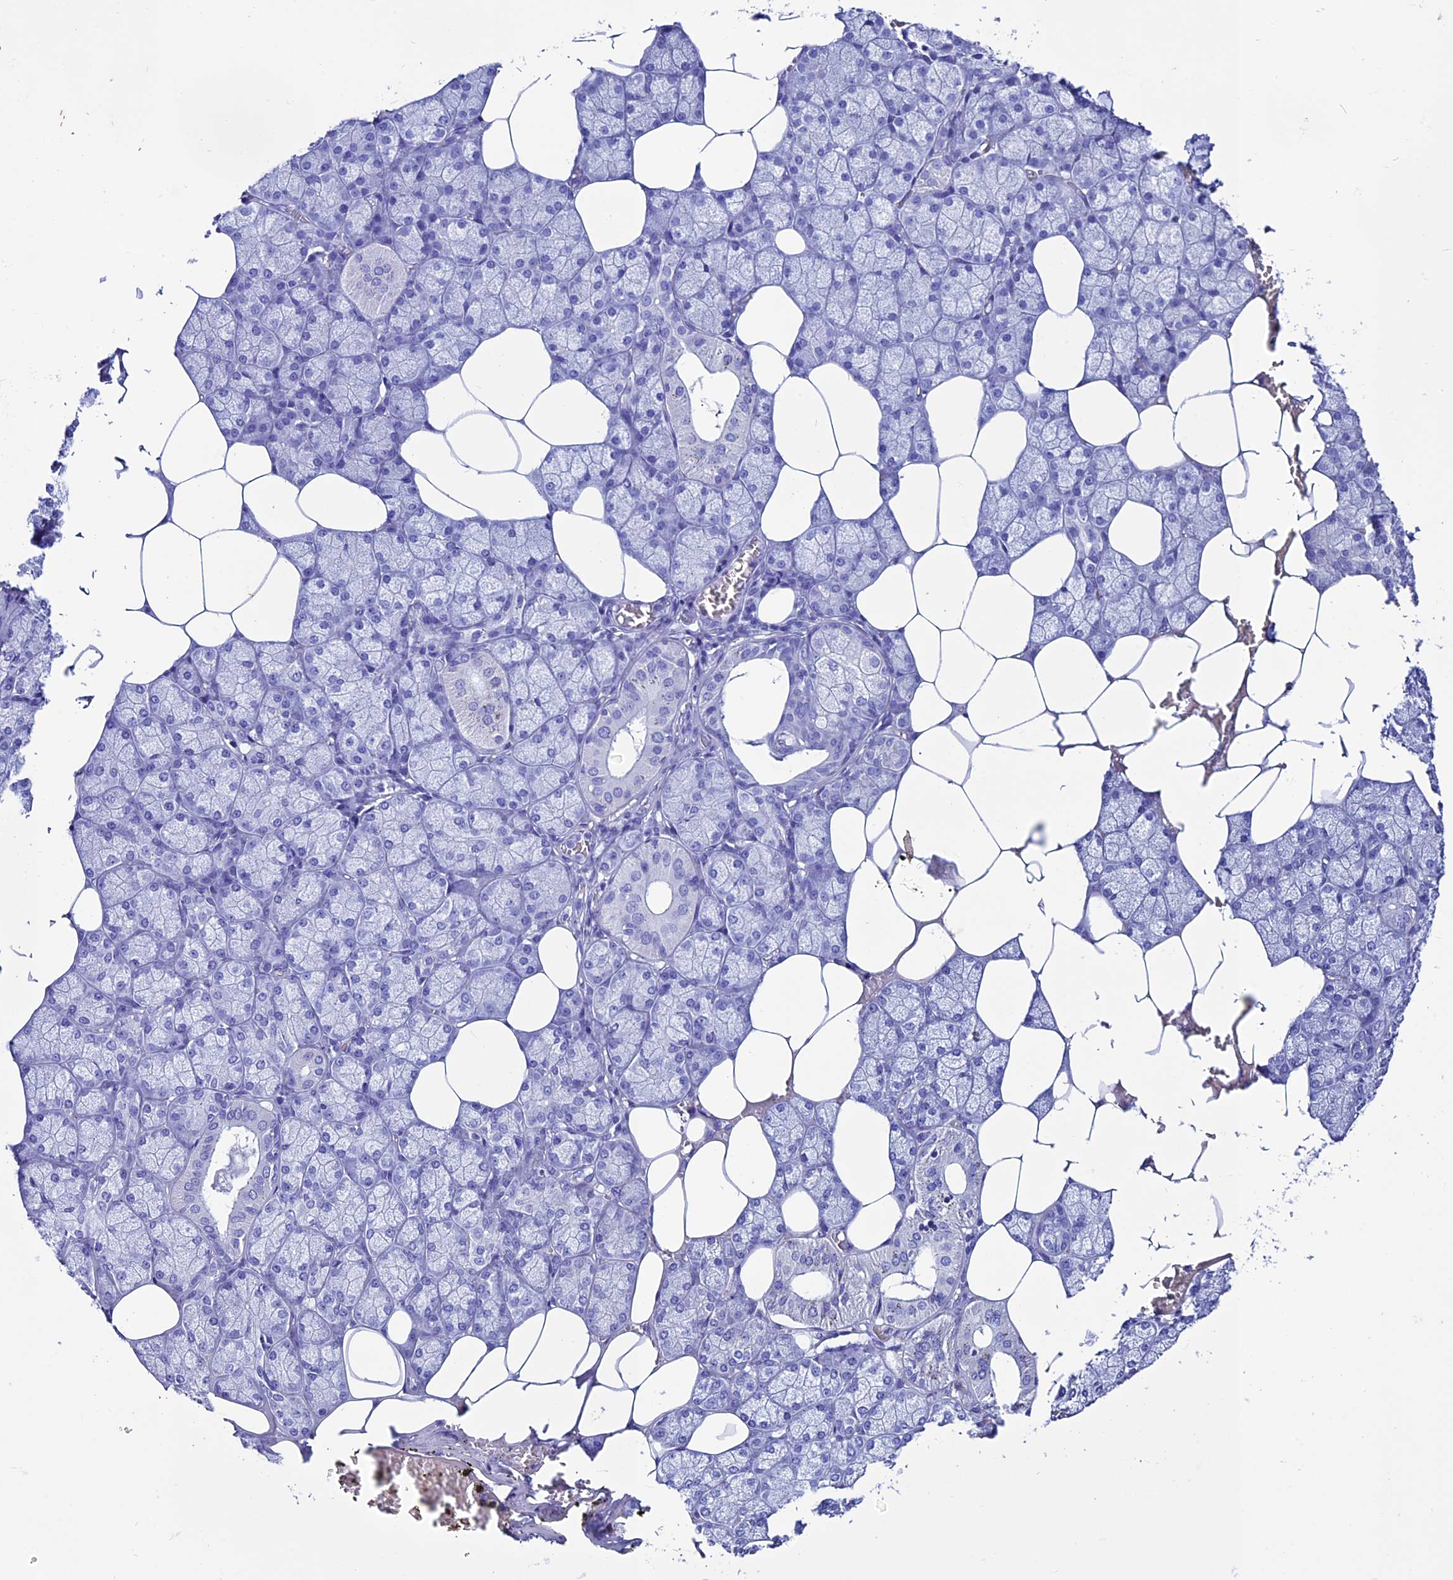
{"staining": {"intensity": "negative", "quantity": "none", "location": "none"}, "tissue": "salivary gland", "cell_type": "Glandular cells", "image_type": "normal", "snomed": [{"axis": "morphology", "description": "Normal tissue, NOS"}, {"axis": "topography", "description": "Salivary gland"}], "caption": "IHC of benign human salivary gland reveals no positivity in glandular cells.", "gene": "ANKRD29", "patient": {"sex": "male", "age": 62}}